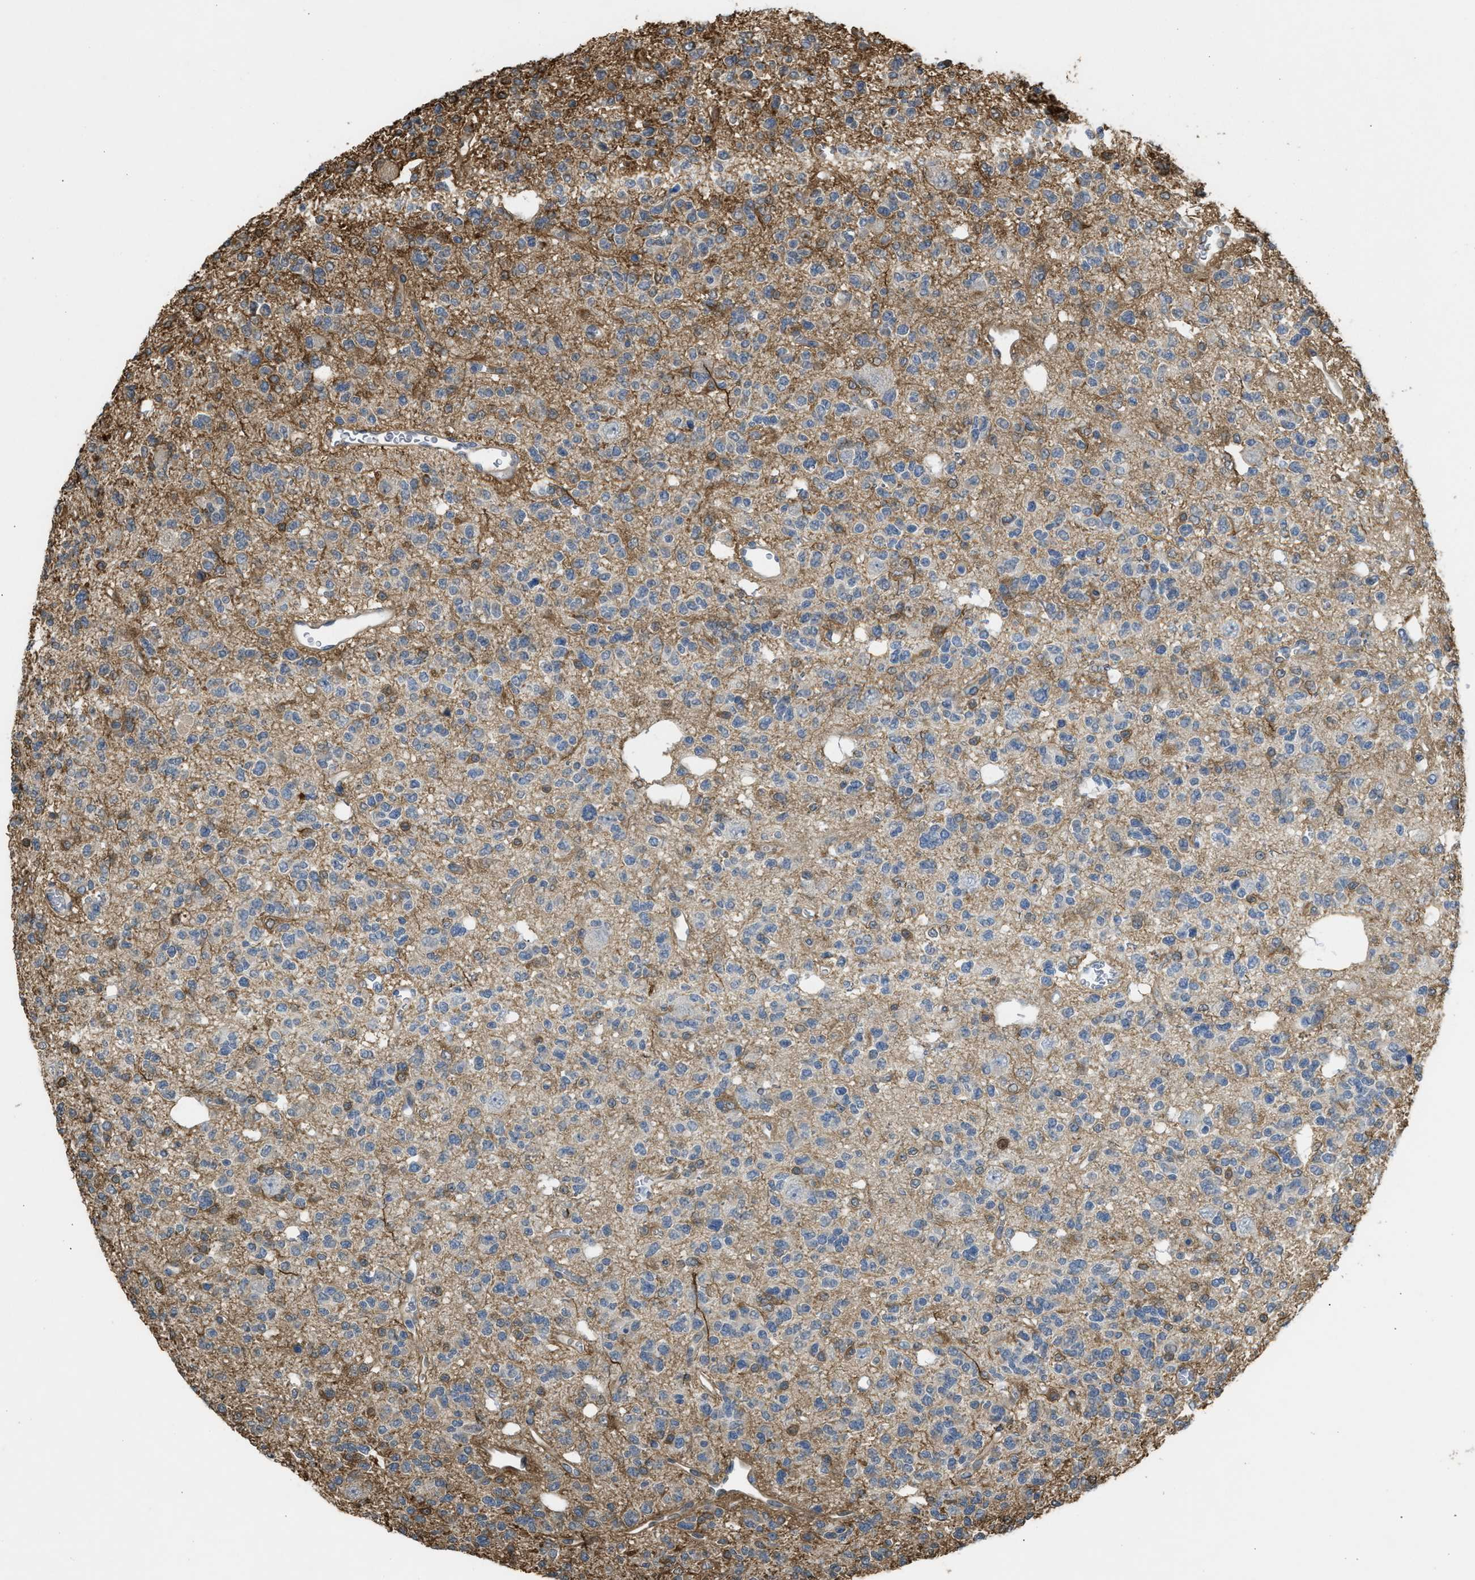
{"staining": {"intensity": "weak", "quantity": "<25%", "location": "cytoplasmic/membranous"}, "tissue": "glioma", "cell_type": "Tumor cells", "image_type": "cancer", "snomed": [{"axis": "morphology", "description": "Glioma, malignant, Low grade"}, {"axis": "topography", "description": "Brain"}], "caption": "Glioma stained for a protein using immunohistochemistry (IHC) exhibits no staining tumor cells.", "gene": "BAG3", "patient": {"sex": "male", "age": 38}}